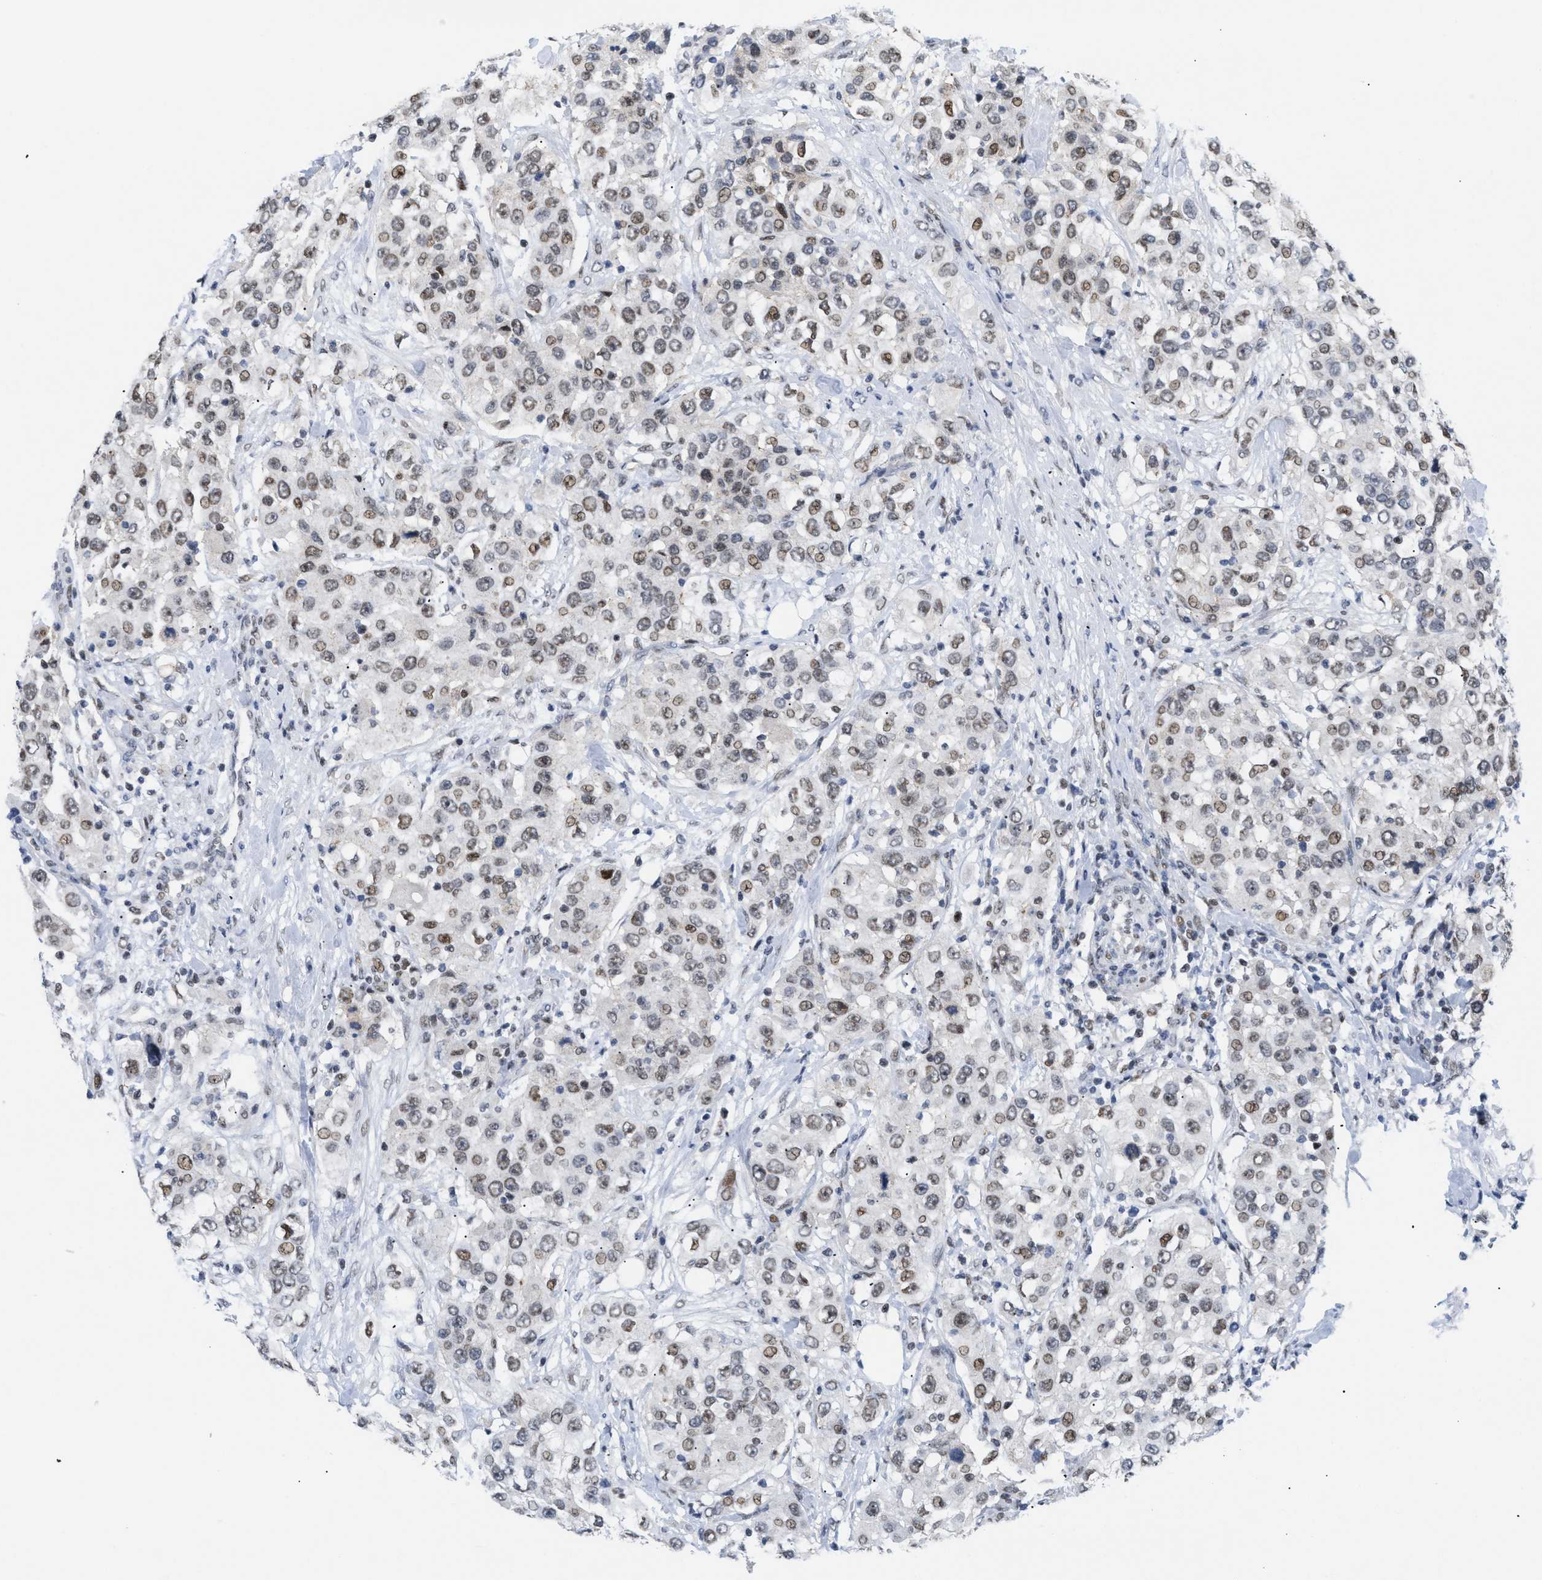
{"staining": {"intensity": "weak", "quantity": ">75%", "location": "nuclear"}, "tissue": "urothelial cancer", "cell_type": "Tumor cells", "image_type": "cancer", "snomed": [{"axis": "morphology", "description": "Urothelial carcinoma, High grade"}, {"axis": "topography", "description": "Urinary bladder"}], "caption": "High-grade urothelial carcinoma stained with a brown dye reveals weak nuclear positive positivity in about >75% of tumor cells.", "gene": "MED1", "patient": {"sex": "female", "age": 80}}